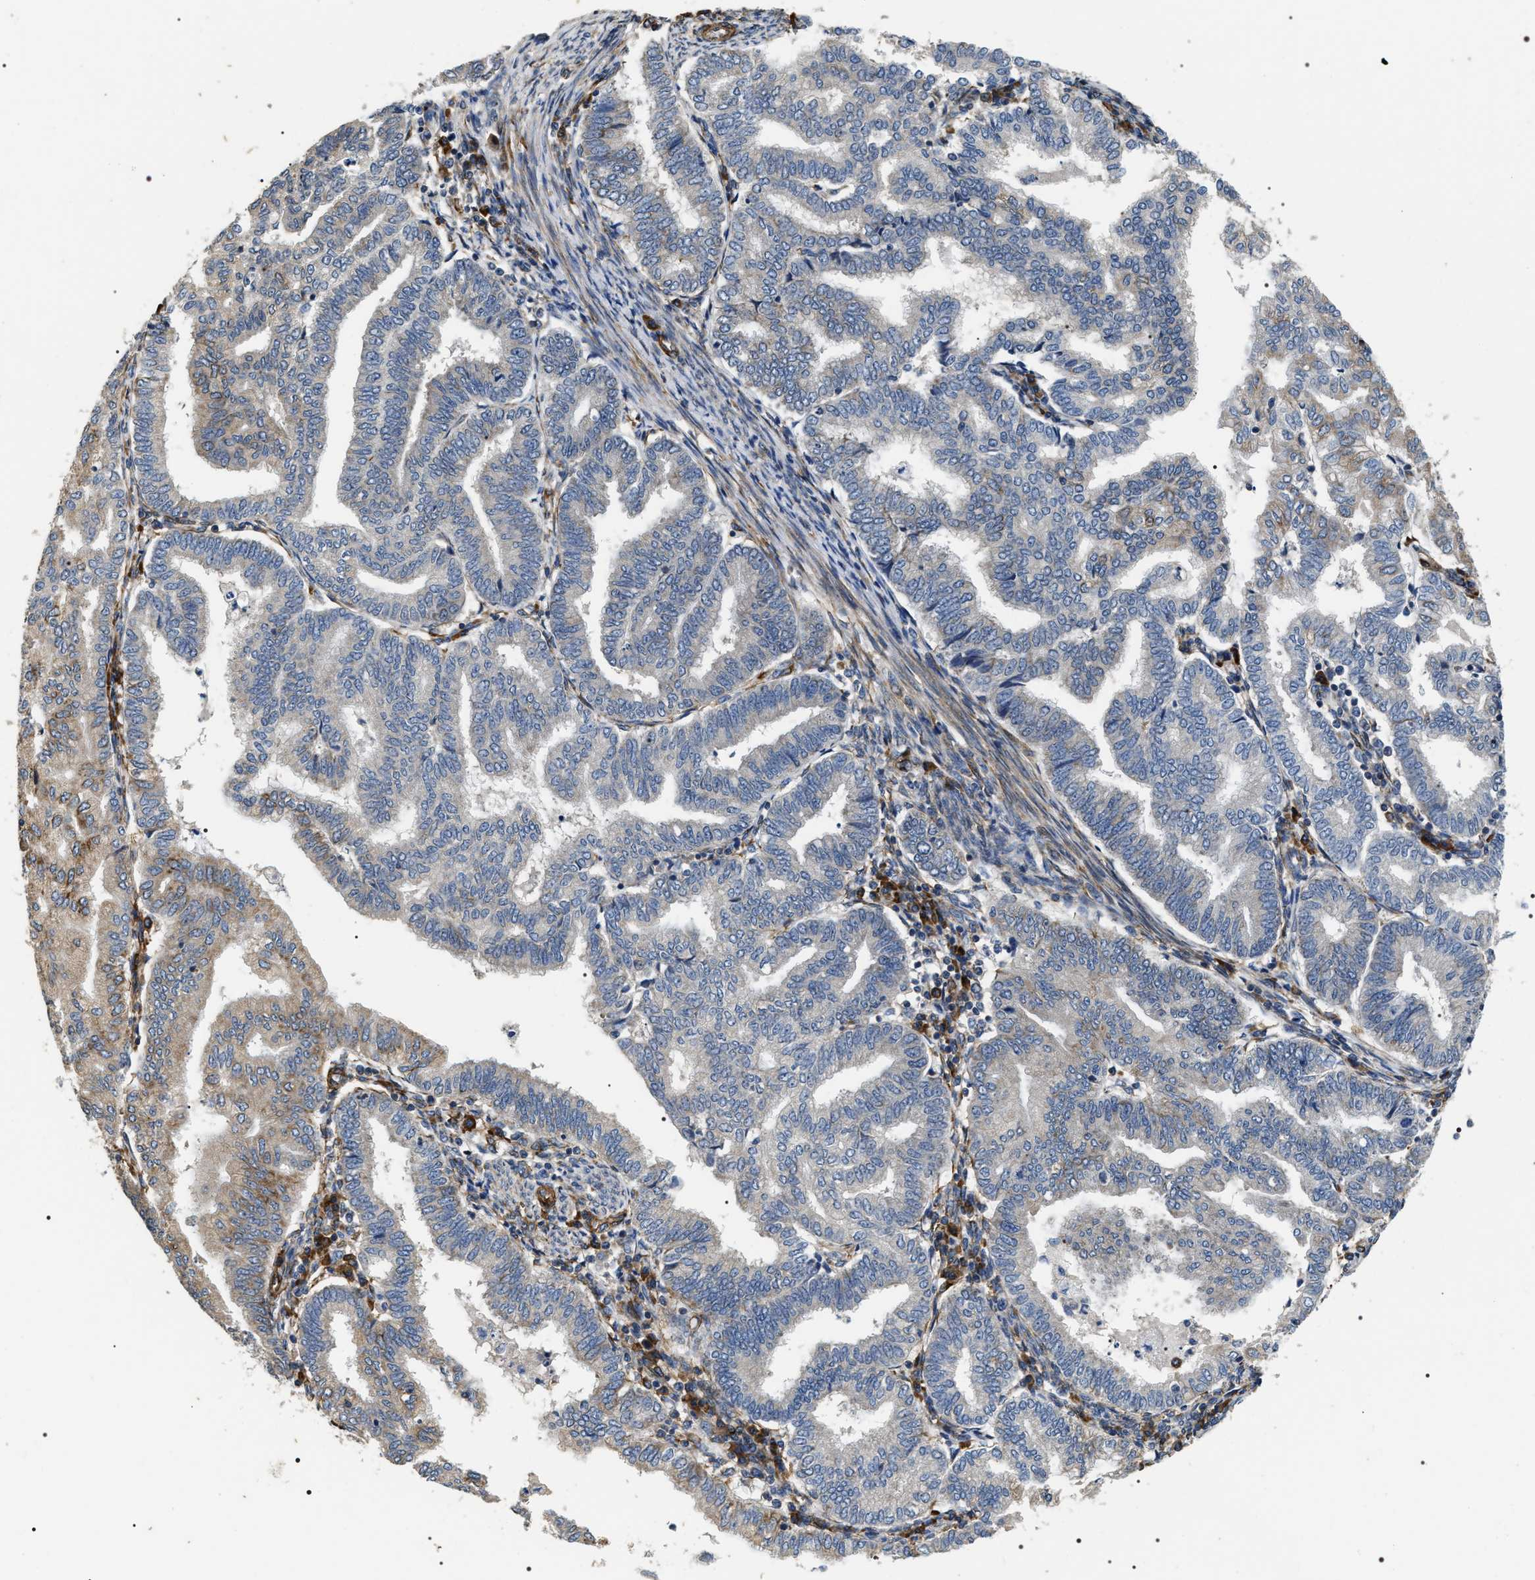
{"staining": {"intensity": "weak", "quantity": "<25%", "location": "cytoplasmic/membranous"}, "tissue": "endometrial cancer", "cell_type": "Tumor cells", "image_type": "cancer", "snomed": [{"axis": "morphology", "description": "Polyp, NOS"}, {"axis": "morphology", "description": "Adenocarcinoma, NOS"}, {"axis": "morphology", "description": "Adenoma, NOS"}, {"axis": "topography", "description": "Endometrium"}], "caption": "Immunohistochemical staining of adenocarcinoma (endometrial) reveals no significant expression in tumor cells. (DAB (3,3'-diaminobenzidine) immunohistochemistry (IHC) with hematoxylin counter stain).", "gene": "ZC3HAV1L", "patient": {"sex": "female", "age": 79}}